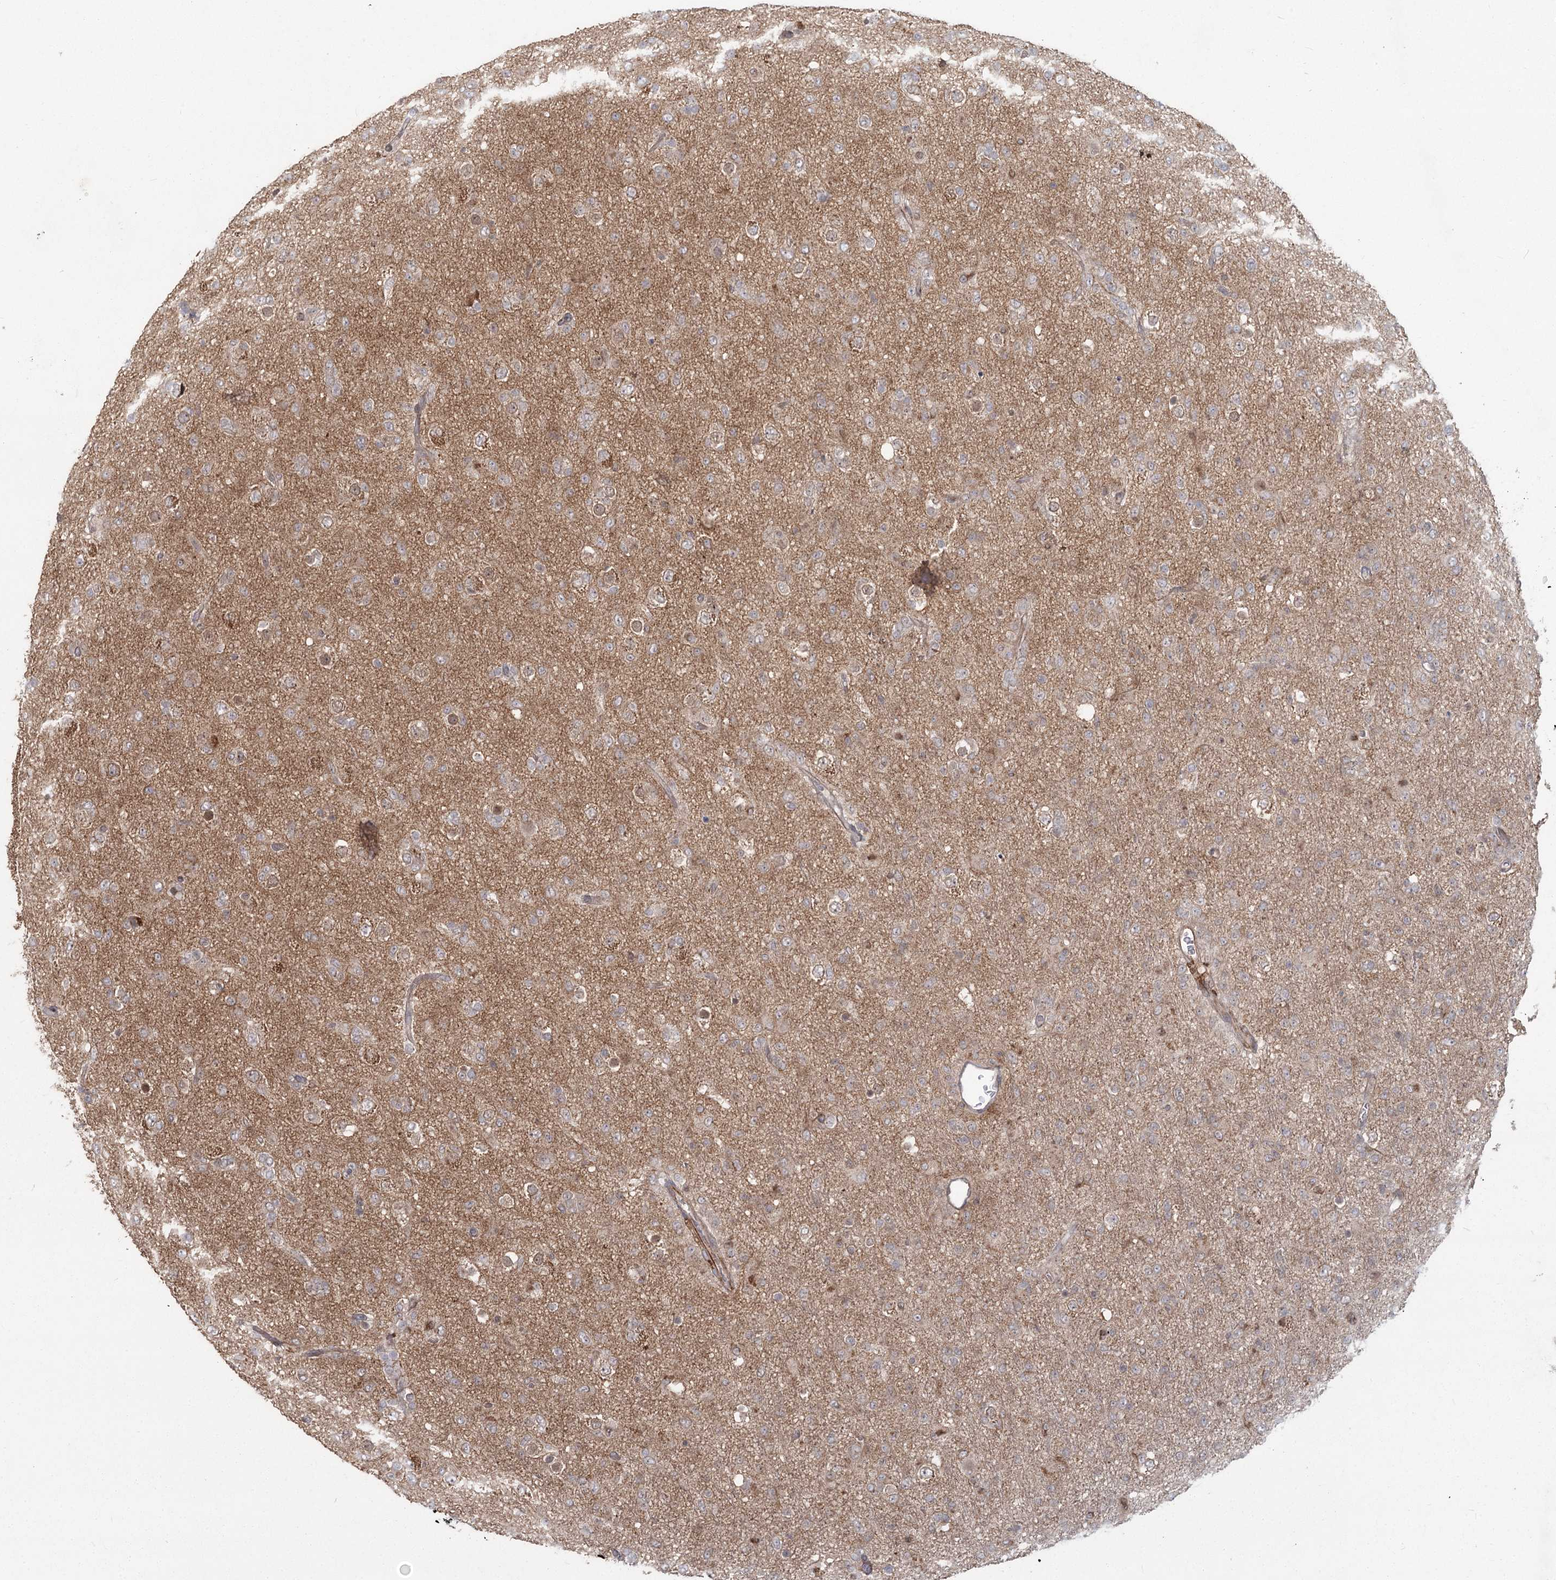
{"staining": {"intensity": "moderate", "quantity": "<25%", "location": "cytoplasmic/membranous,nuclear"}, "tissue": "glioma", "cell_type": "Tumor cells", "image_type": "cancer", "snomed": [{"axis": "morphology", "description": "Glioma, malignant, Low grade"}, {"axis": "topography", "description": "Brain"}], "caption": "This micrograph demonstrates IHC staining of malignant glioma (low-grade), with low moderate cytoplasmic/membranous and nuclear staining in about <25% of tumor cells.", "gene": "AP2M1", "patient": {"sex": "male", "age": 65}}